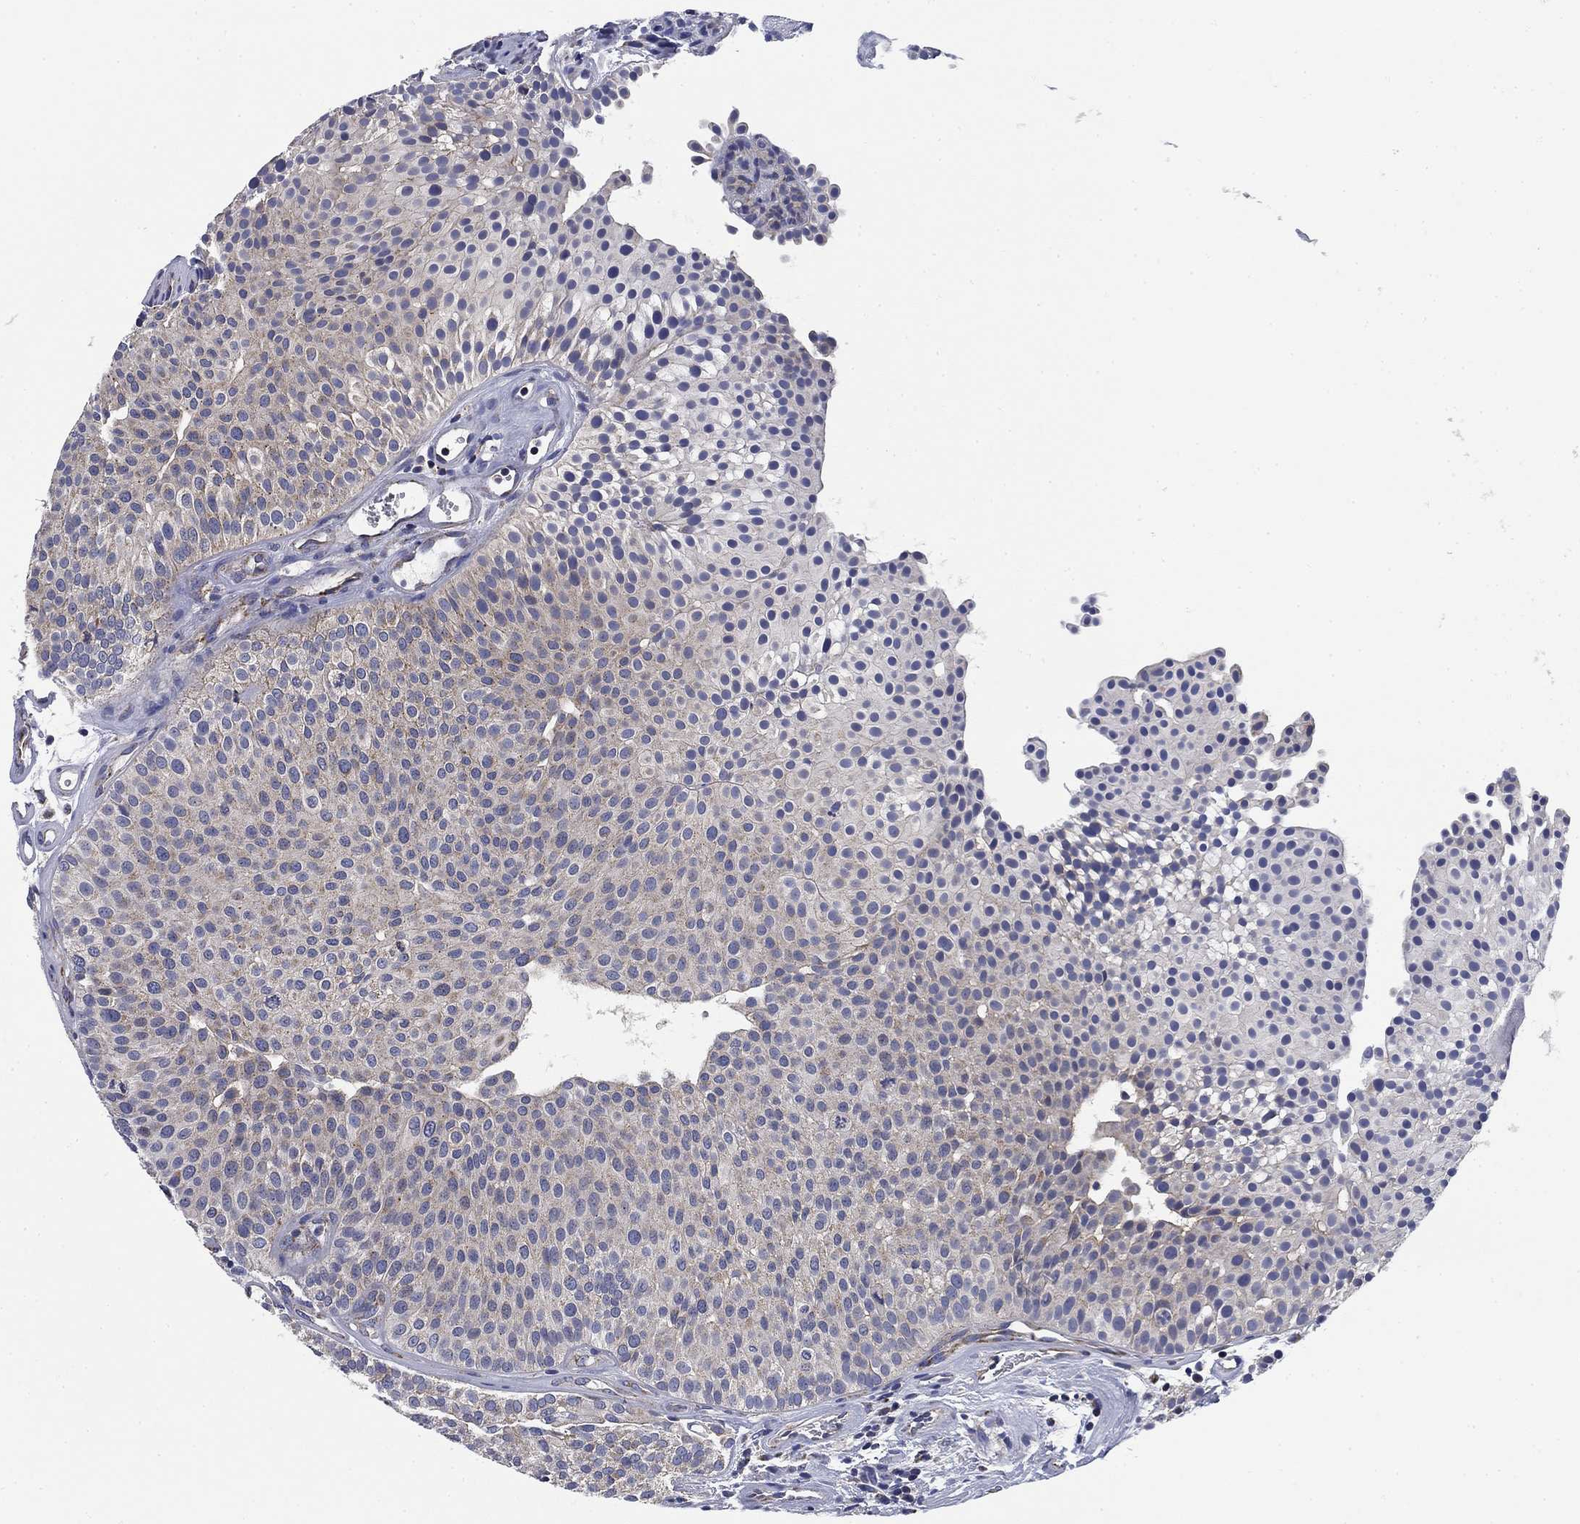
{"staining": {"intensity": "negative", "quantity": "none", "location": "none"}, "tissue": "urothelial cancer", "cell_type": "Tumor cells", "image_type": "cancer", "snomed": [{"axis": "morphology", "description": "Urothelial carcinoma, Low grade"}, {"axis": "topography", "description": "Urinary bladder"}], "caption": "Low-grade urothelial carcinoma stained for a protein using immunohistochemistry (IHC) reveals no staining tumor cells.", "gene": "NACAD", "patient": {"sex": "female", "age": 87}}